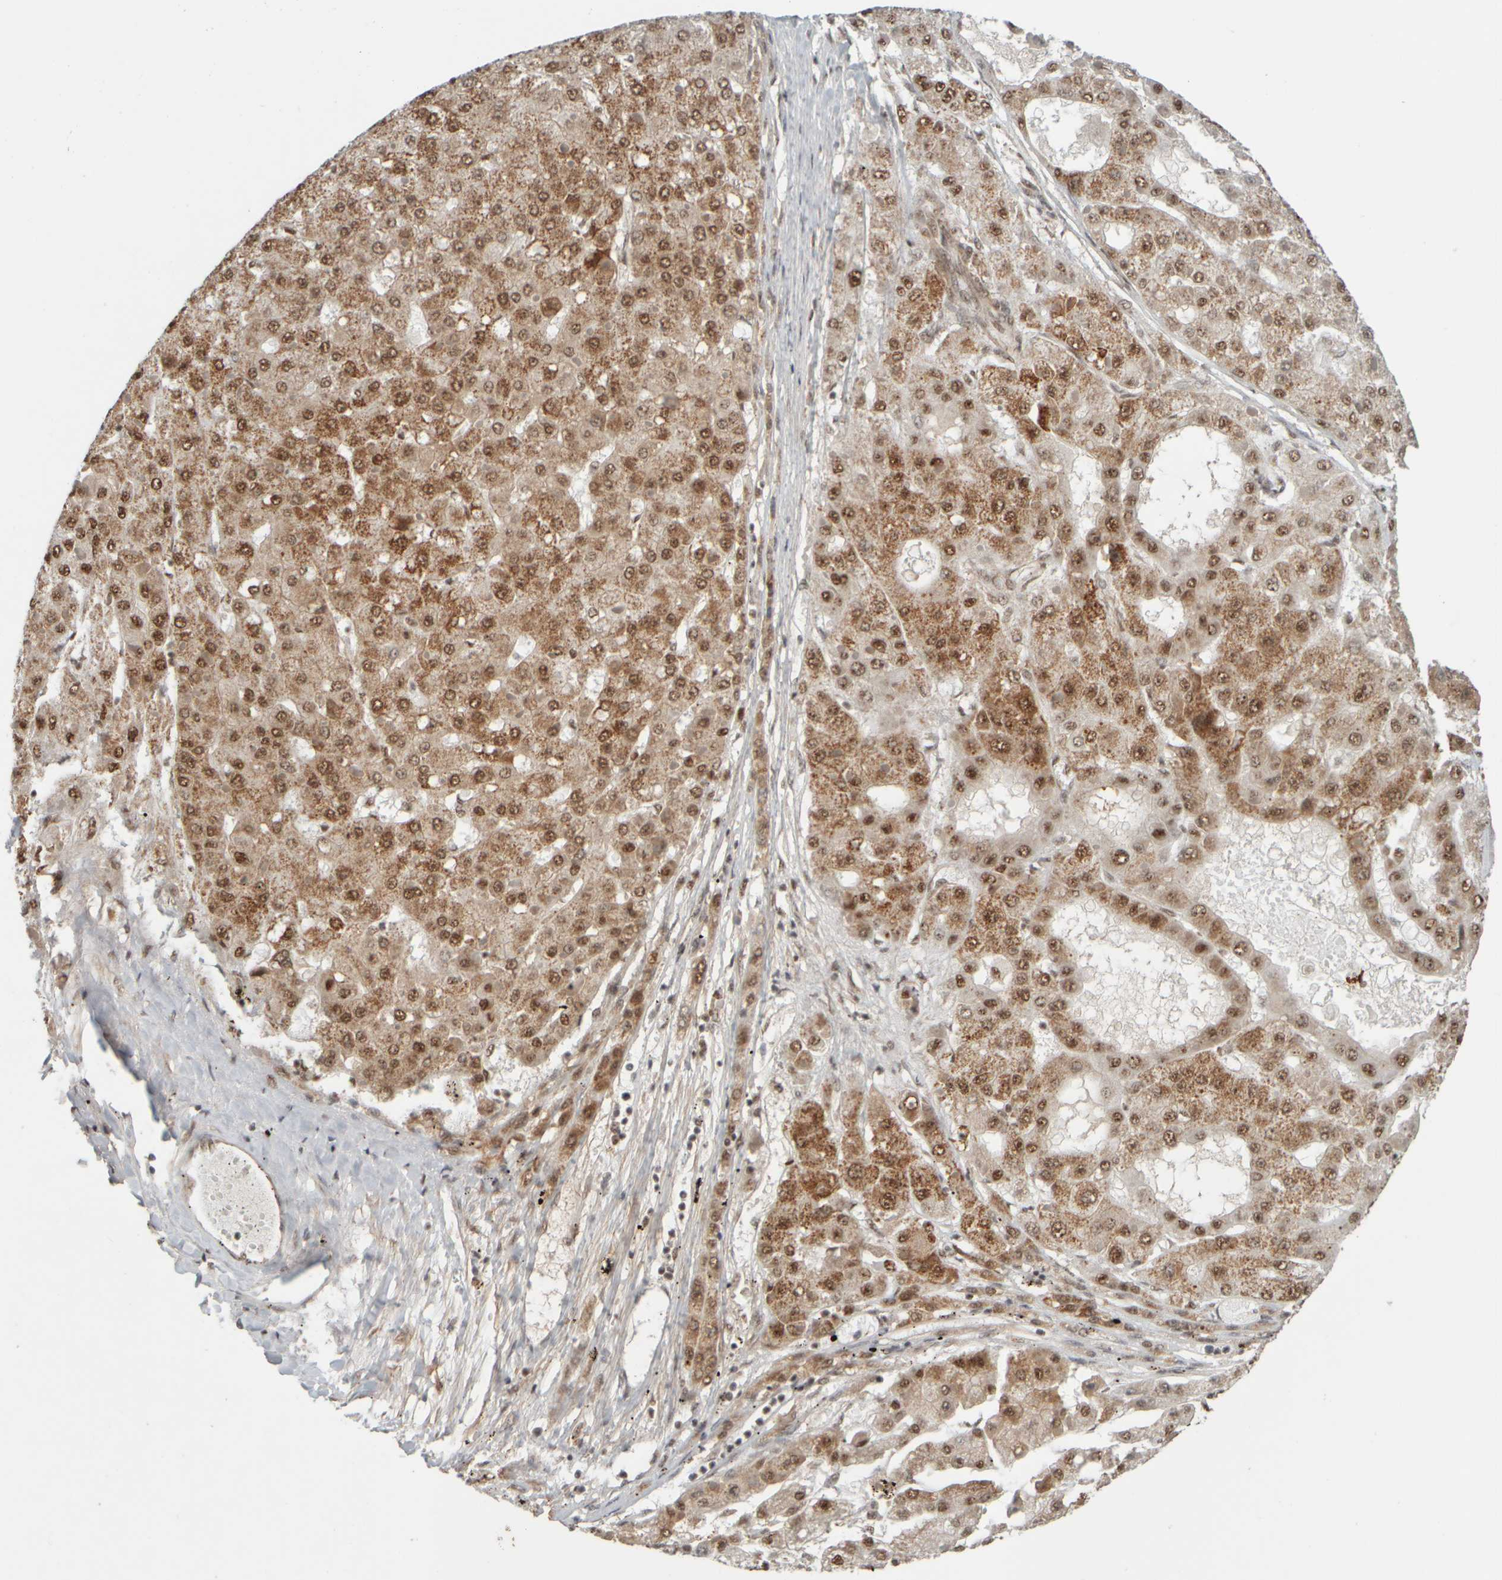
{"staining": {"intensity": "moderate", "quantity": ">75%", "location": "nuclear"}, "tissue": "liver cancer", "cell_type": "Tumor cells", "image_type": "cancer", "snomed": [{"axis": "morphology", "description": "Carcinoma, Hepatocellular, NOS"}, {"axis": "topography", "description": "Liver"}], "caption": "Immunohistochemistry (IHC) (DAB (3,3'-diaminobenzidine)) staining of liver cancer exhibits moderate nuclear protein staining in approximately >75% of tumor cells.", "gene": "SYNRG", "patient": {"sex": "female", "age": 73}}